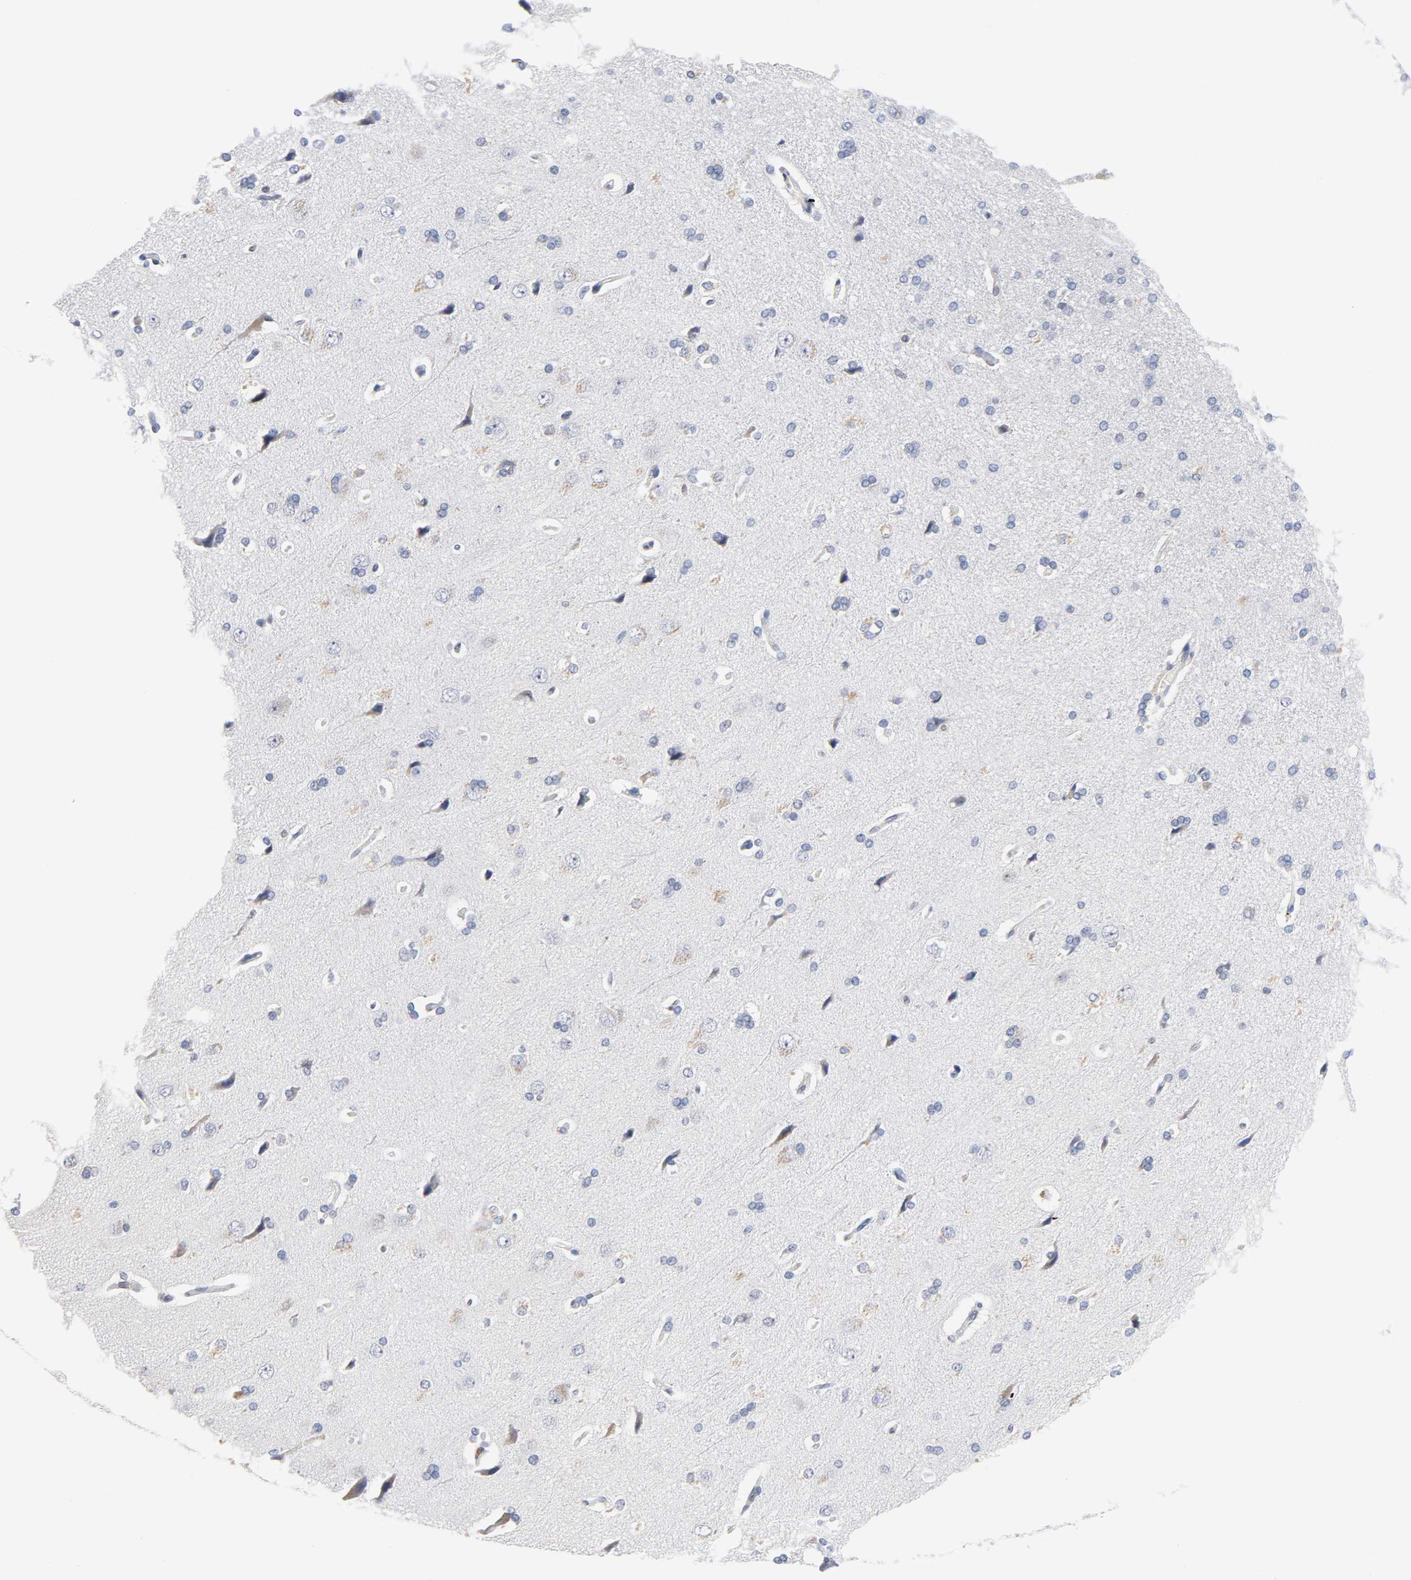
{"staining": {"intensity": "negative", "quantity": "none", "location": "none"}, "tissue": "cerebral cortex", "cell_type": "Endothelial cells", "image_type": "normal", "snomed": [{"axis": "morphology", "description": "Normal tissue, NOS"}, {"axis": "topography", "description": "Cerebral cortex"}], "caption": "Immunohistochemical staining of unremarkable cerebral cortex shows no significant expression in endothelial cells.", "gene": "NFATC1", "patient": {"sex": "male", "age": 62}}